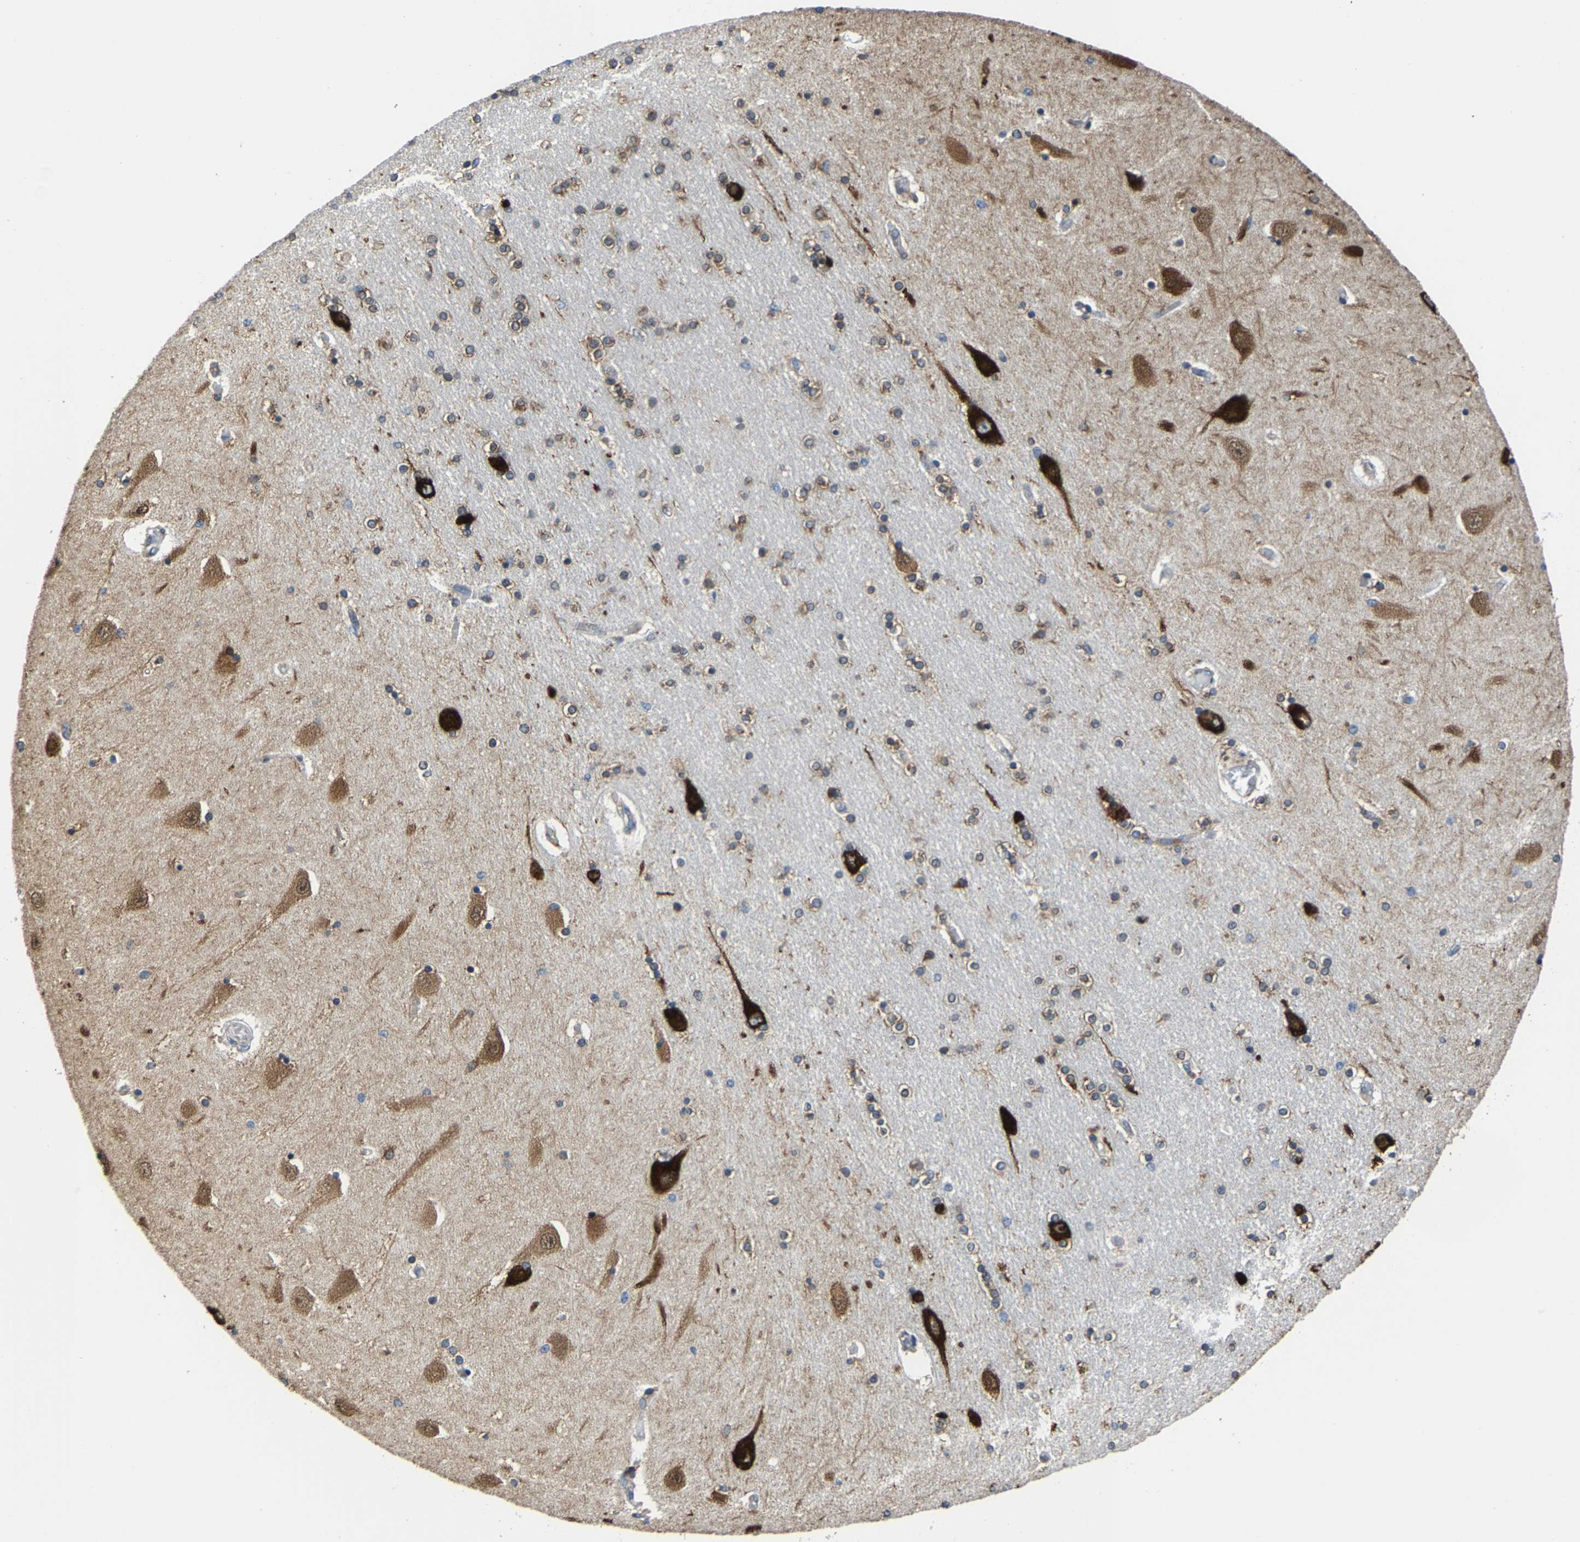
{"staining": {"intensity": "strong", "quantity": "25%-75%", "location": "cytoplasmic/membranous,nuclear"}, "tissue": "hippocampus", "cell_type": "Glial cells", "image_type": "normal", "snomed": [{"axis": "morphology", "description": "Normal tissue, NOS"}, {"axis": "topography", "description": "Hippocampus"}], "caption": "IHC micrograph of normal hippocampus: hippocampus stained using immunohistochemistry demonstrates high levels of strong protein expression localized specifically in the cytoplasmic/membranous,nuclear of glial cells, appearing as a cytoplasmic/membranous,nuclear brown color.", "gene": "G3BP2", "patient": {"sex": "female", "age": 54}}